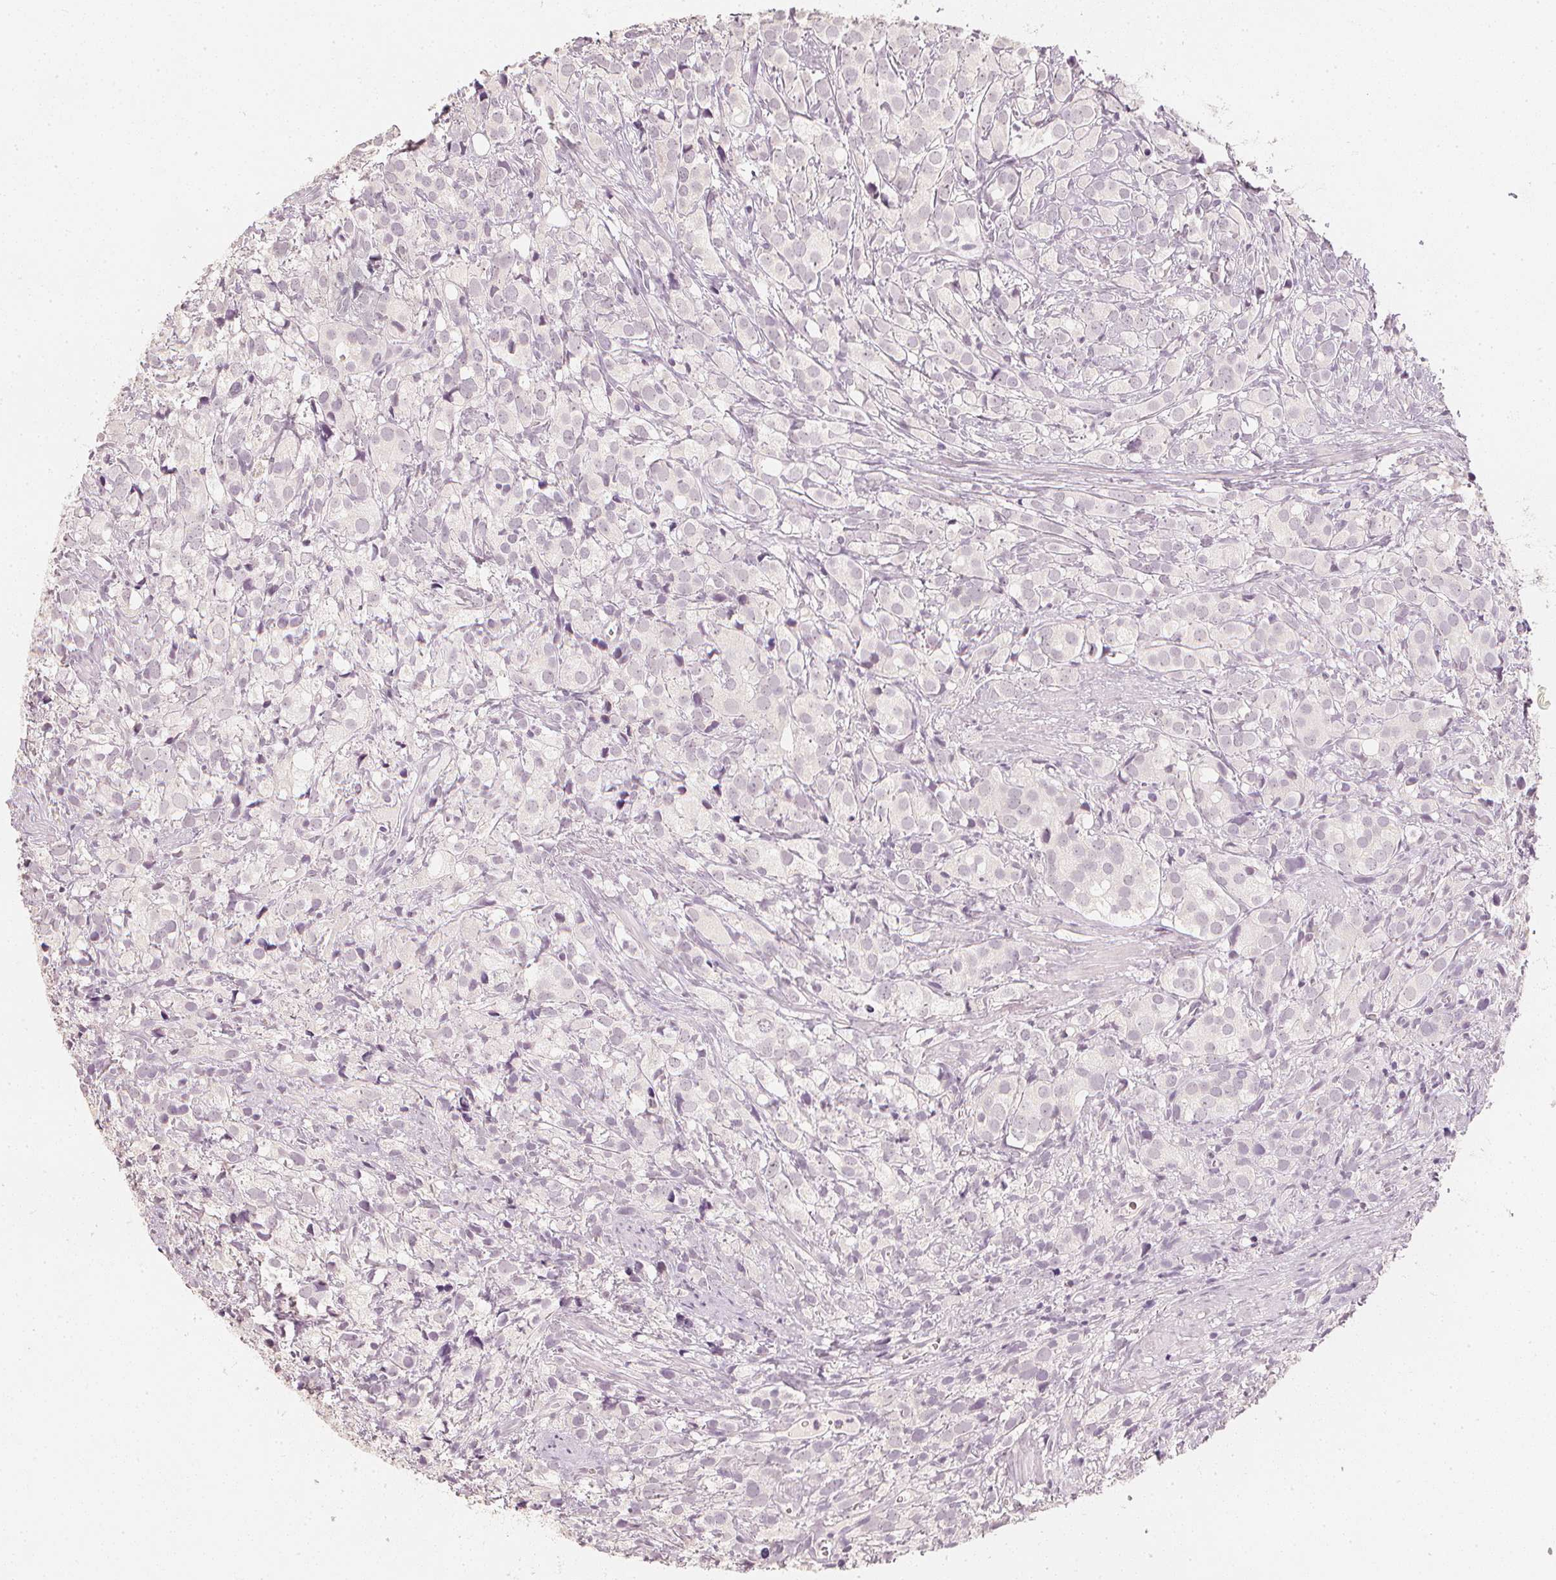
{"staining": {"intensity": "negative", "quantity": "none", "location": "none"}, "tissue": "prostate cancer", "cell_type": "Tumor cells", "image_type": "cancer", "snomed": [{"axis": "morphology", "description": "Adenocarcinoma, High grade"}, {"axis": "topography", "description": "Prostate"}], "caption": "The micrograph displays no significant positivity in tumor cells of prostate cancer. (DAB IHC, high magnification).", "gene": "CALB1", "patient": {"sex": "male", "age": 86}}